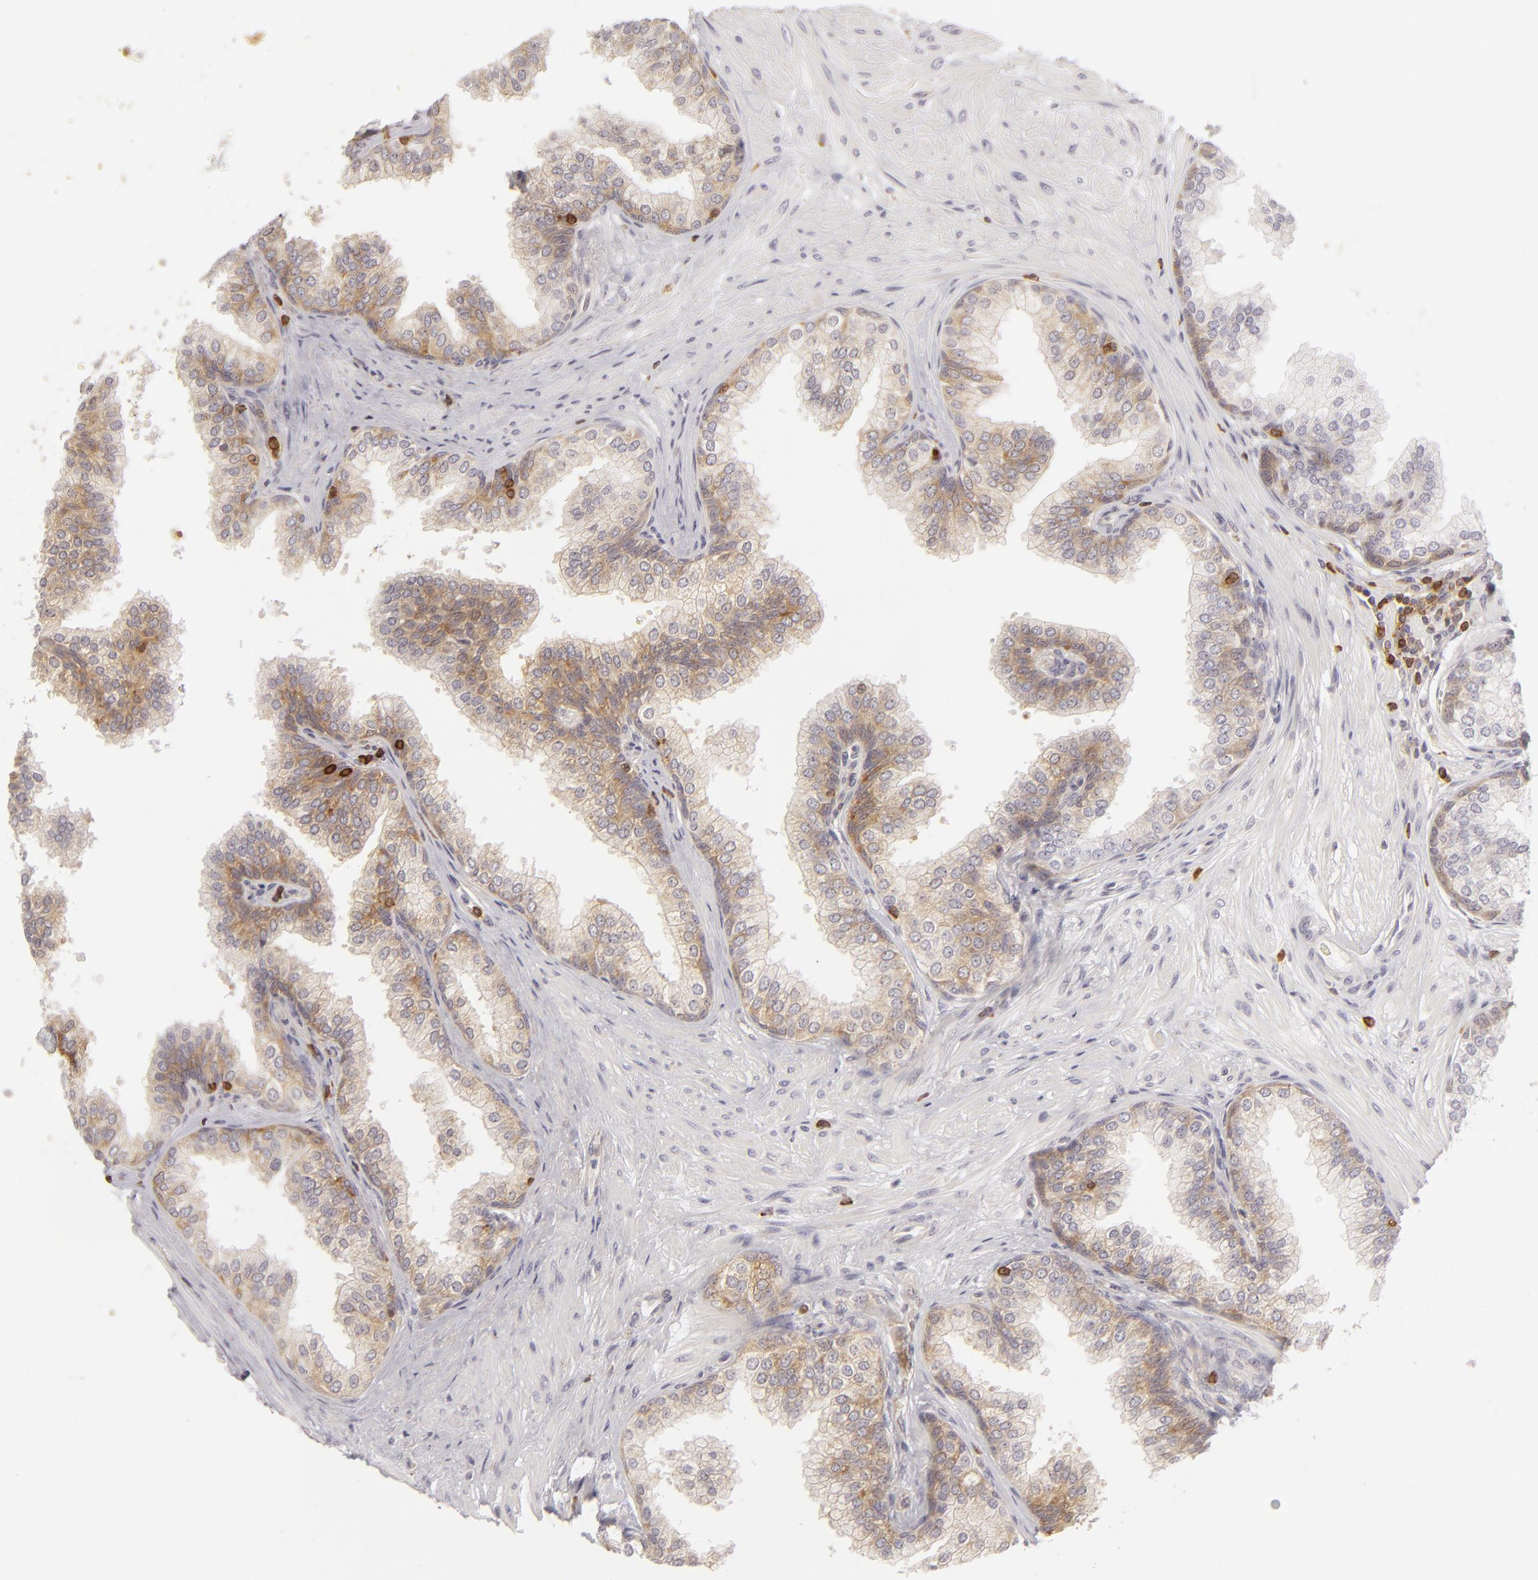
{"staining": {"intensity": "moderate", "quantity": ">75%", "location": "cytoplasmic/membranous"}, "tissue": "prostate", "cell_type": "Glandular cells", "image_type": "normal", "snomed": [{"axis": "morphology", "description": "Normal tissue, NOS"}, {"axis": "topography", "description": "Prostate"}], "caption": "Immunohistochemistry image of normal human prostate stained for a protein (brown), which reveals medium levels of moderate cytoplasmic/membranous positivity in approximately >75% of glandular cells.", "gene": "APOBEC3G", "patient": {"sex": "male", "age": 60}}